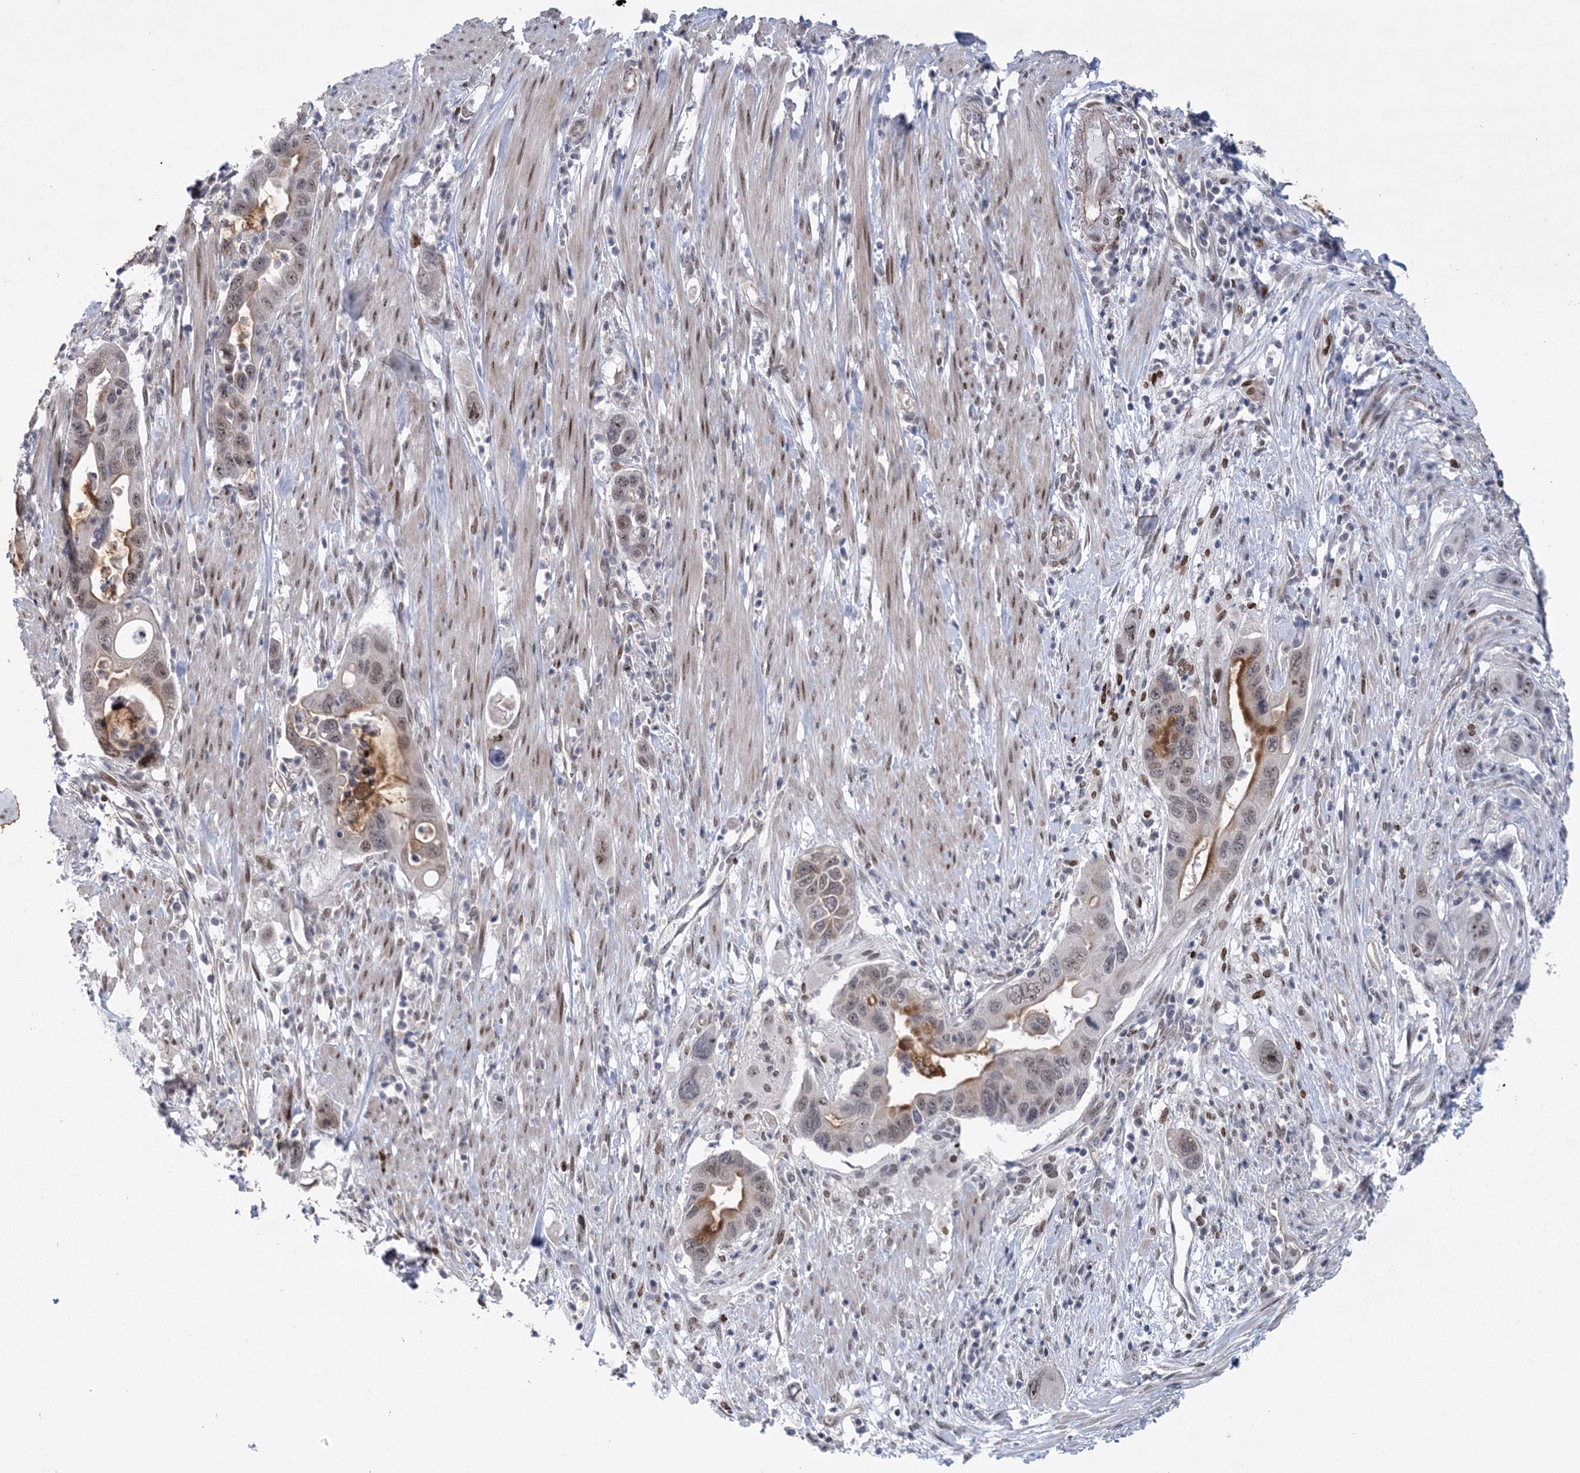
{"staining": {"intensity": "moderate", "quantity": "<25%", "location": "cytoplasmic/membranous,nuclear"}, "tissue": "pancreatic cancer", "cell_type": "Tumor cells", "image_type": "cancer", "snomed": [{"axis": "morphology", "description": "Adenocarcinoma, NOS"}, {"axis": "topography", "description": "Pancreas"}], "caption": "Protein expression analysis of human pancreatic cancer reveals moderate cytoplasmic/membranous and nuclear staining in approximately <25% of tumor cells. Immunohistochemistry stains the protein of interest in brown and the nuclei are stained blue.", "gene": "HOMEZ", "patient": {"sex": "female", "age": 71}}